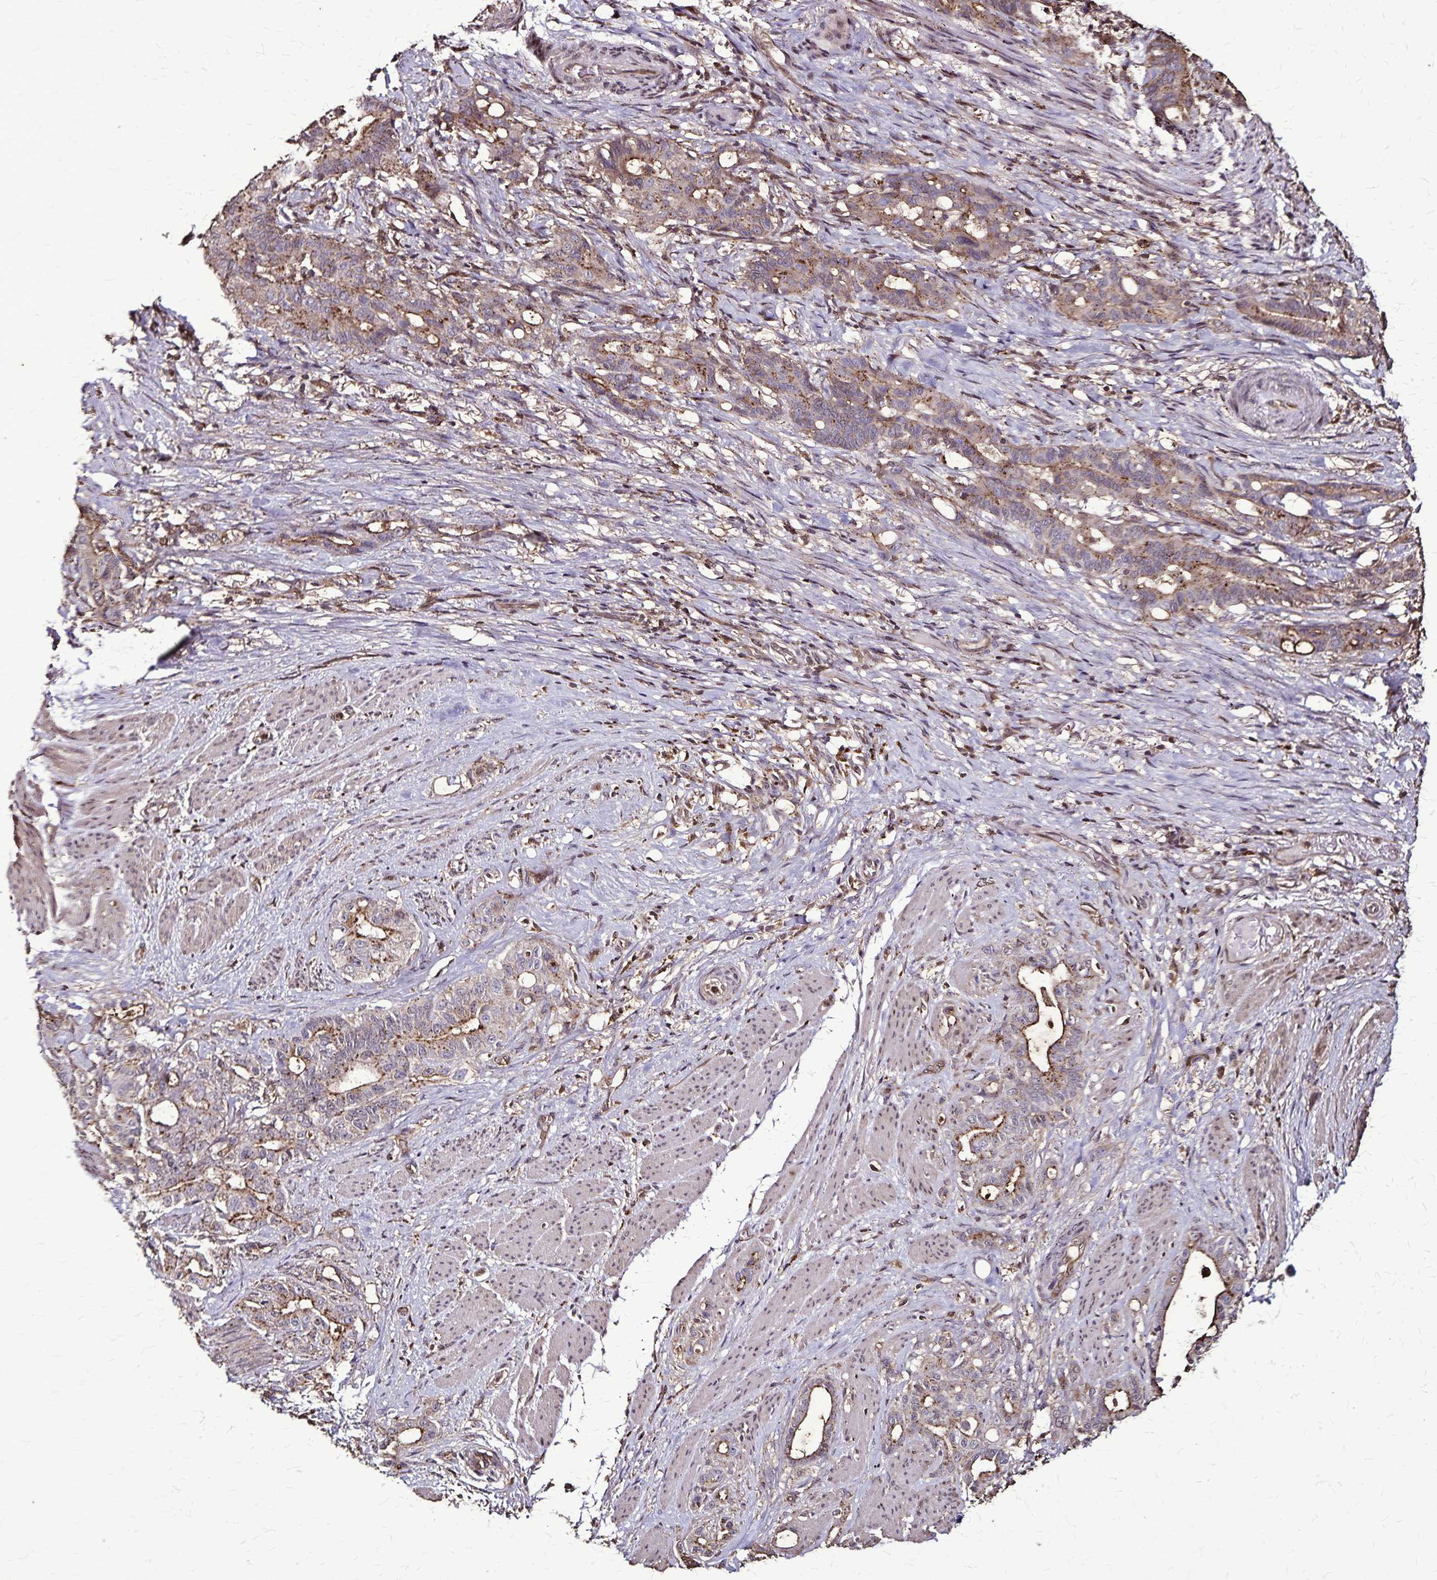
{"staining": {"intensity": "moderate", "quantity": "25%-75%", "location": "cytoplasmic/membranous"}, "tissue": "stomach cancer", "cell_type": "Tumor cells", "image_type": "cancer", "snomed": [{"axis": "morphology", "description": "Normal tissue, NOS"}, {"axis": "morphology", "description": "Adenocarcinoma, NOS"}, {"axis": "topography", "description": "Esophagus"}, {"axis": "topography", "description": "Stomach, upper"}], "caption": "Moderate cytoplasmic/membranous staining for a protein is present in approximately 25%-75% of tumor cells of adenocarcinoma (stomach) using immunohistochemistry.", "gene": "CHMP1B", "patient": {"sex": "male", "age": 62}}